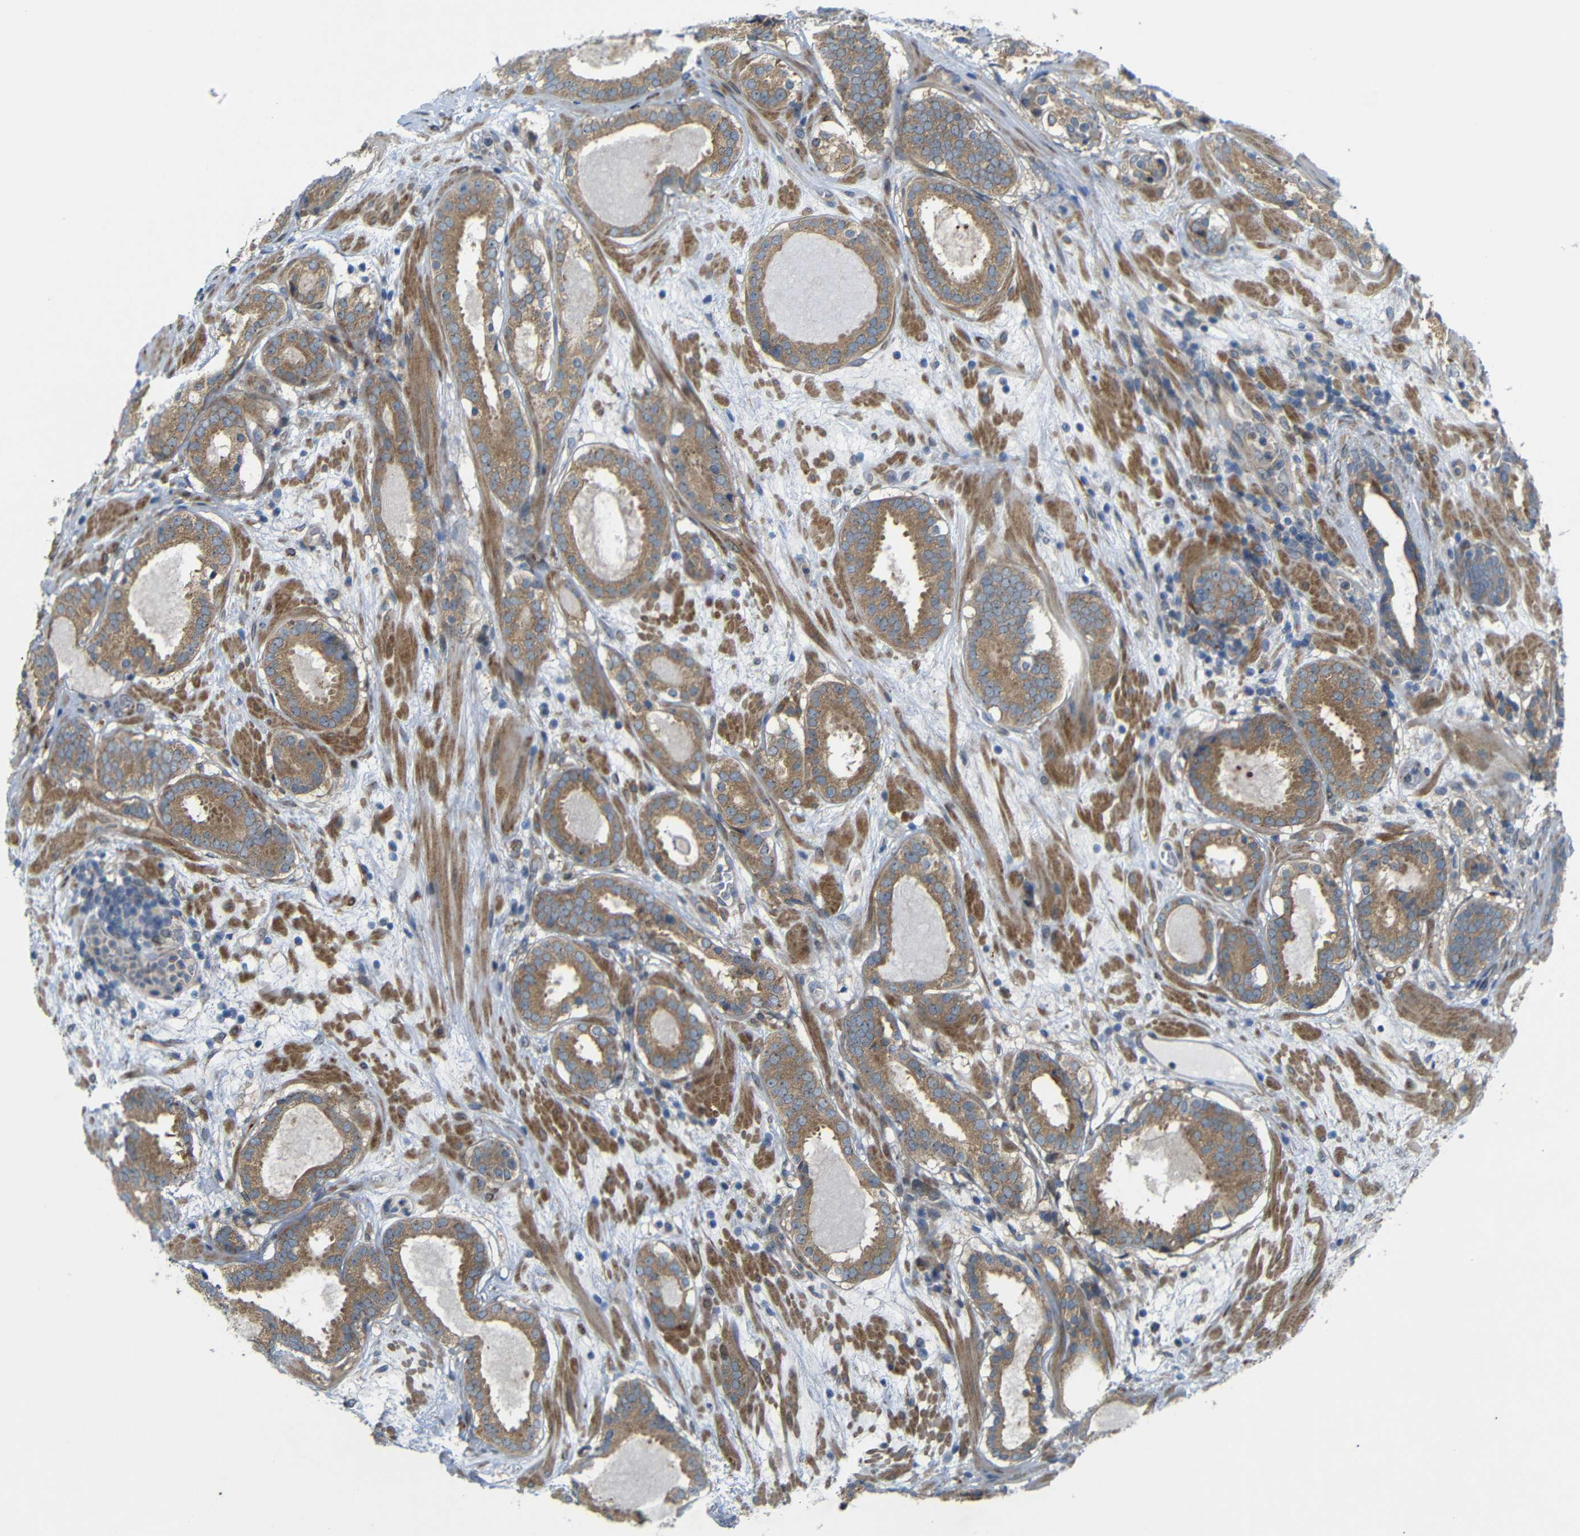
{"staining": {"intensity": "moderate", "quantity": ">75%", "location": "cytoplasmic/membranous"}, "tissue": "prostate cancer", "cell_type": "Tumor cells", "image_type": "cancer", "snomed": [{"axis": "morphology", "description": "Adenocarcinoma, Low grade"}, {"axis": "topography", "description": "Prostate"}], "caption": "This image displays immunohistochemistry (IHC) staining of prostate adenocarcinoma (low-grade), with medium moderate cytoplasmic/membranous staining in approximately >75% of tumor cells.", "gene": "P3H2", "patient": {"sex": "male", "age": 69}}